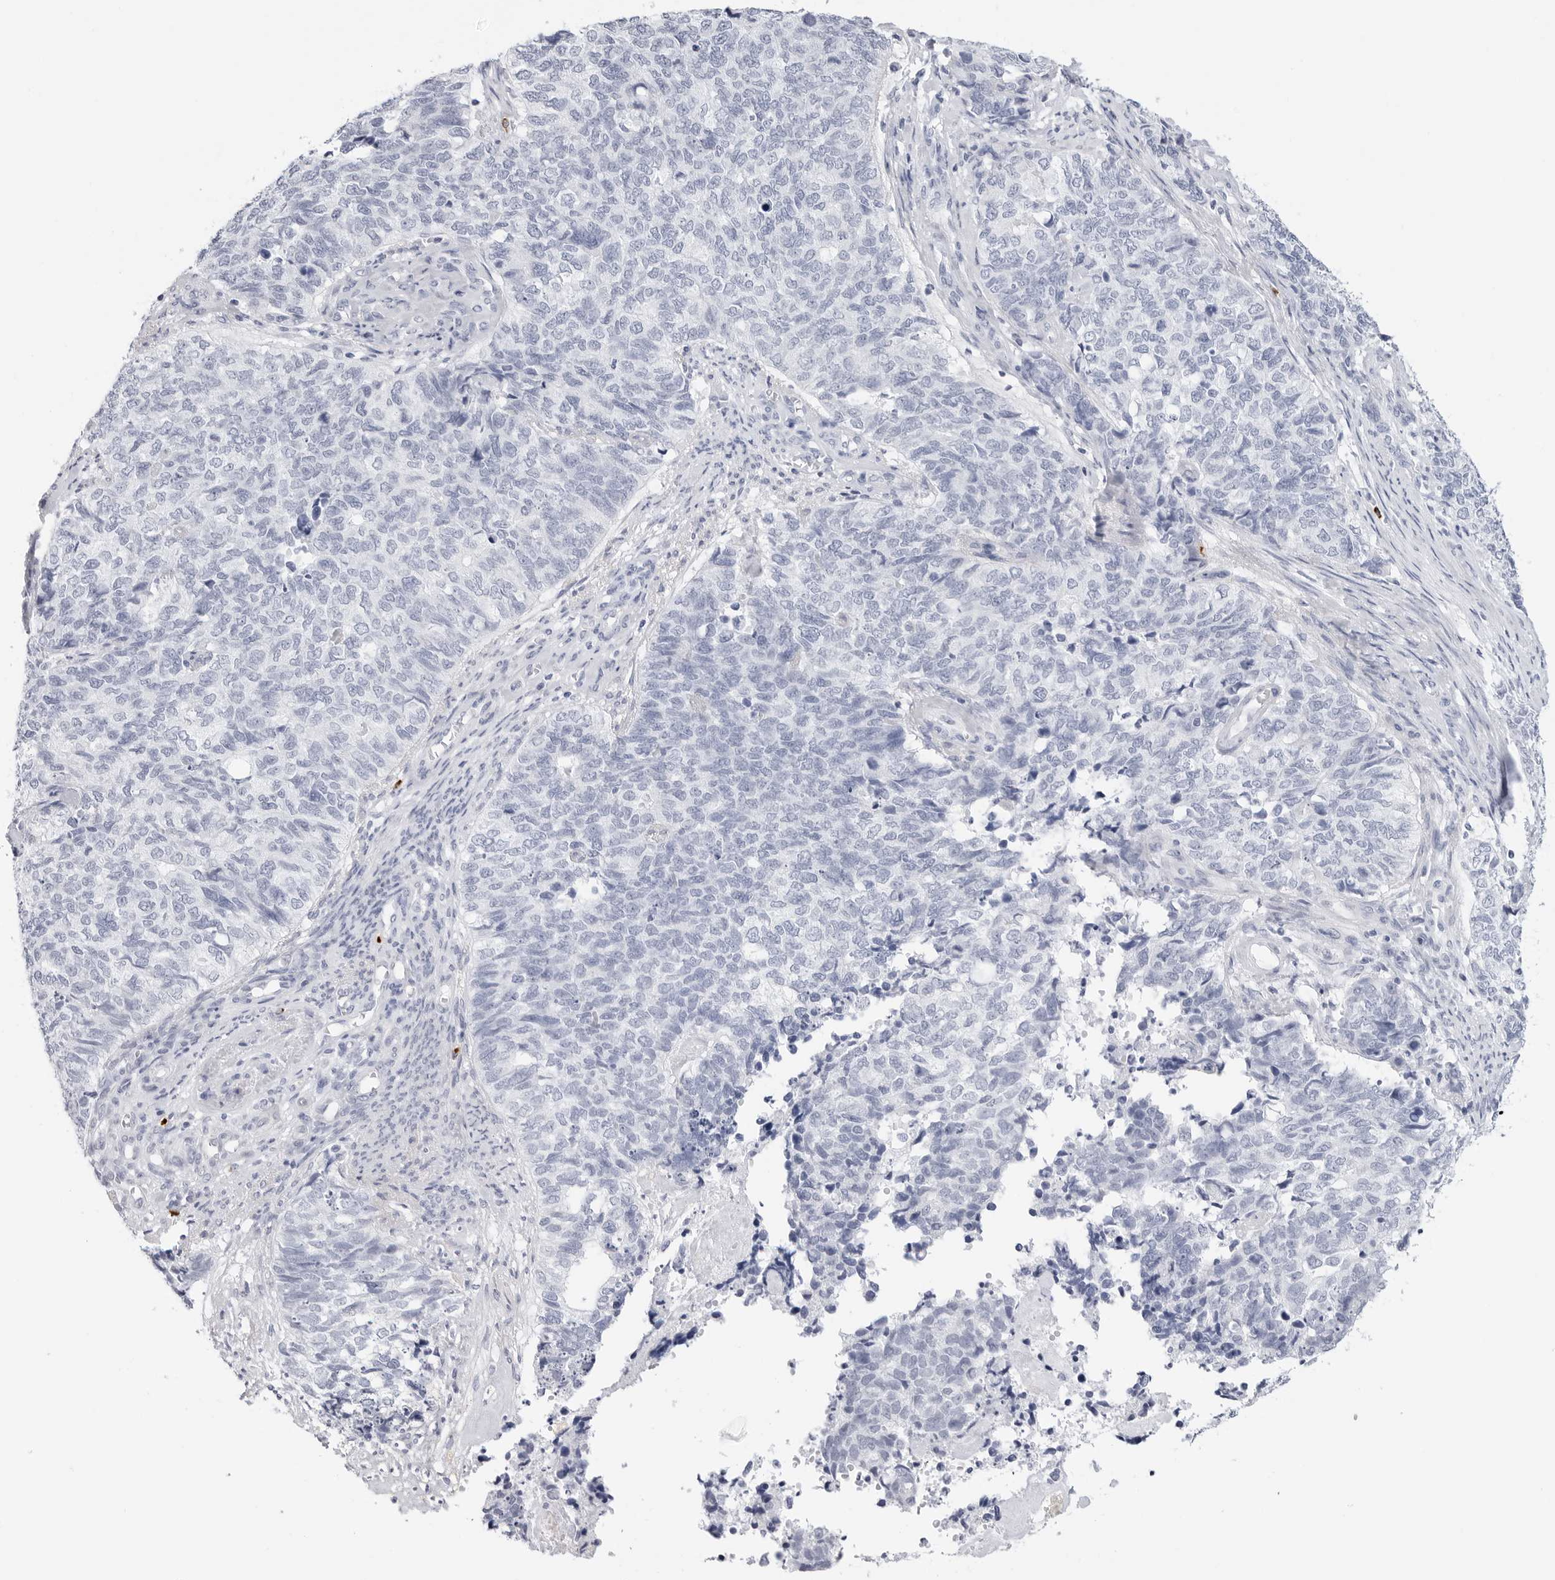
{"staining": {"intensity": "negative", "quantity": "none", "location": "none"}, "tissue": "cervical cancer", "cell_type": "Tumor cells", "image_type": "cancer", "snomed": [{"axis": "morphology", "description": "Squamous cell carcinoma, NOS"}, {"axis": "topography", "description": "Cervix"}], "caption": "Human cervical cancer stained for a protein using IHC demonstrates no expression in tumor cells.", "gene": "HSPB7", "patient": {"sex": "female", "age": 63}}